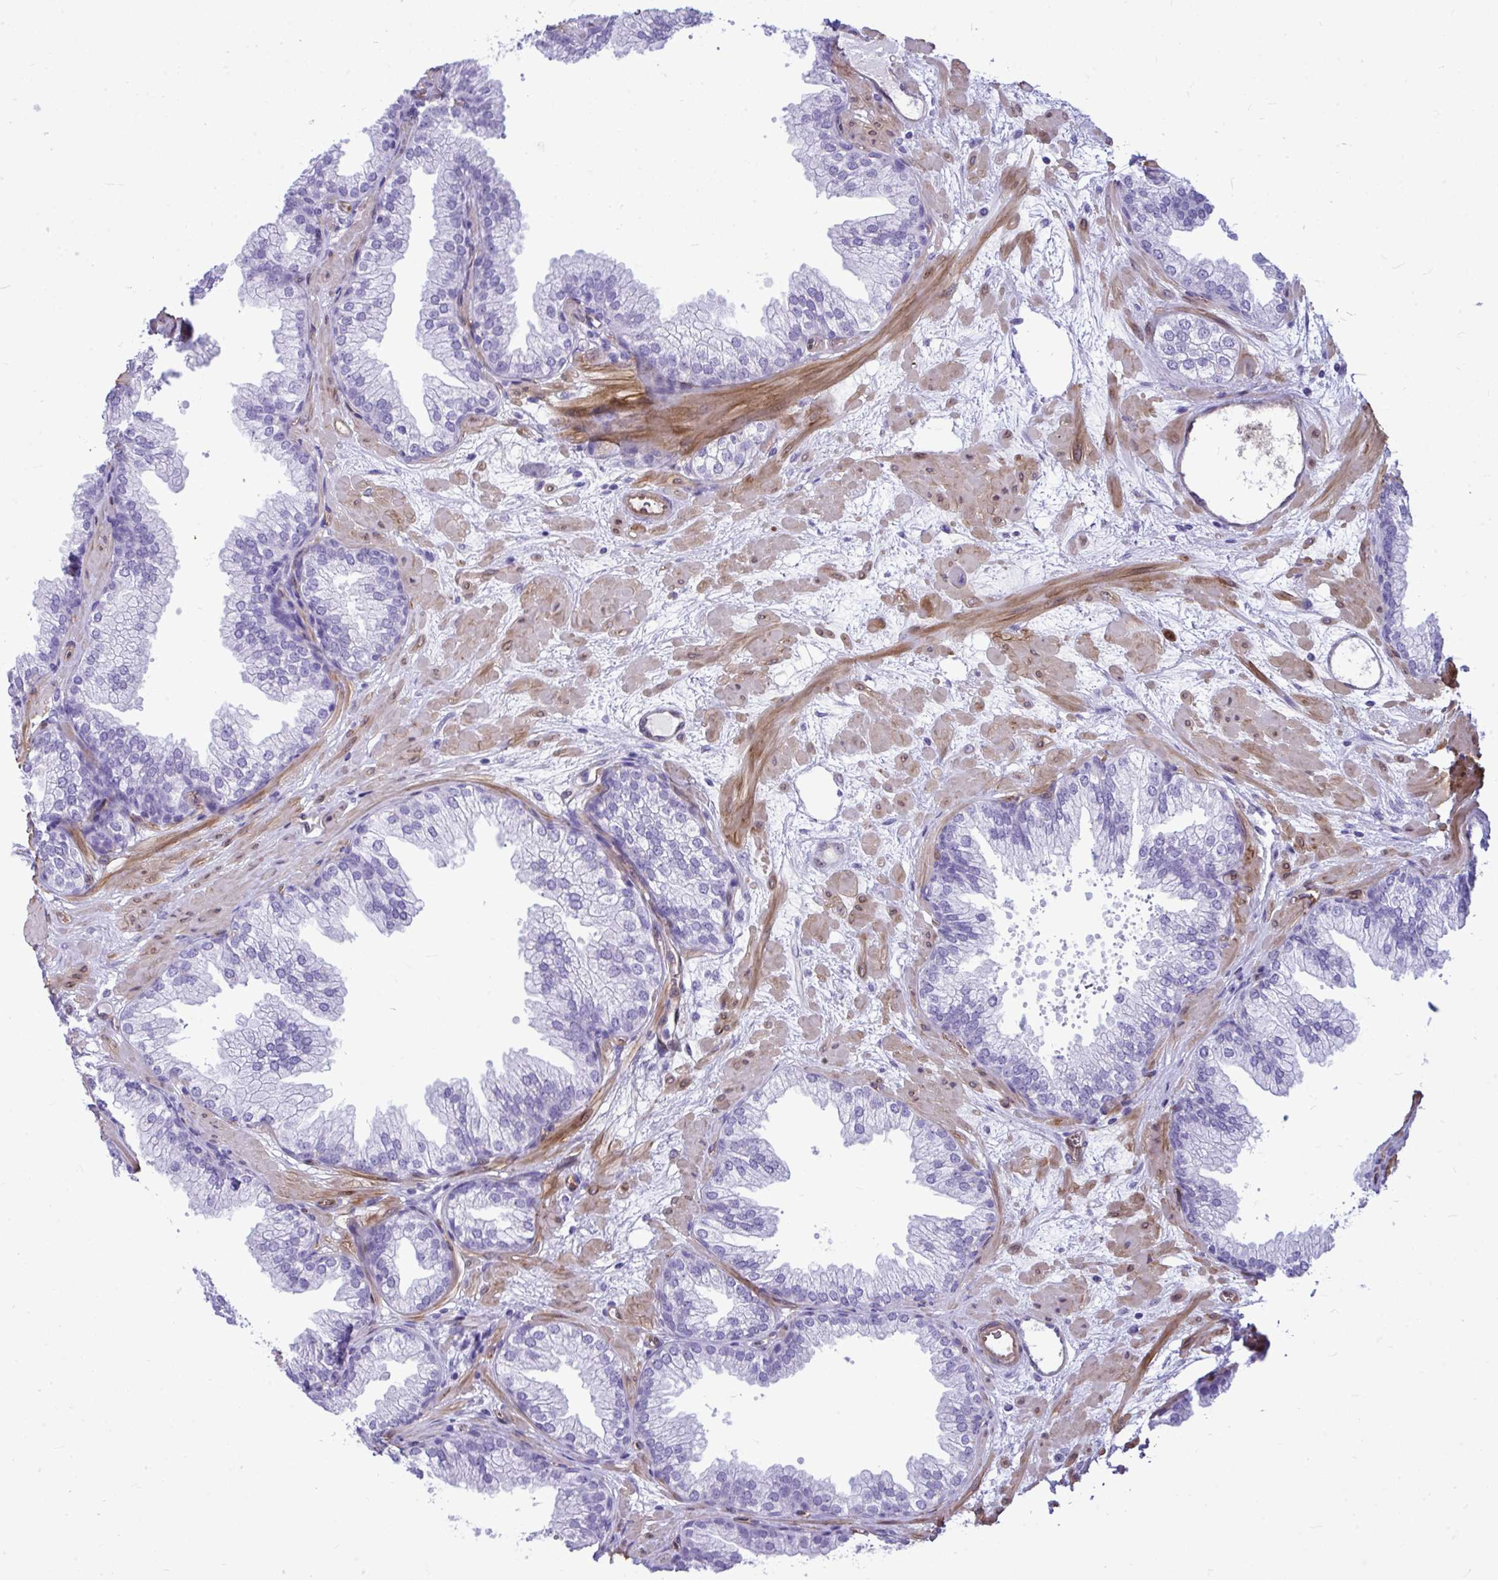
{"staining": {"intensity": "negative", "quantity": "none", "location": "none"}, "tissue": "prostate", "cell_type": "Glandular cells", "image_type": "normal", "snomed": [{"axis": "morphology", "description": "Normal tissue, NOS"}, {"axis": "topography", "description": "Prostate"}], "caption": "A high-resolution image shows IHC staining of normal prostate, which demonstrates no significant positivity in glandular cells. (Stains: DAB IHC with hematoxylin counter stain, Microscopy: brightfield microscopy at high magnification).", "gene": "LIMS2", "patient": {"sex": "male", "age": 37}}